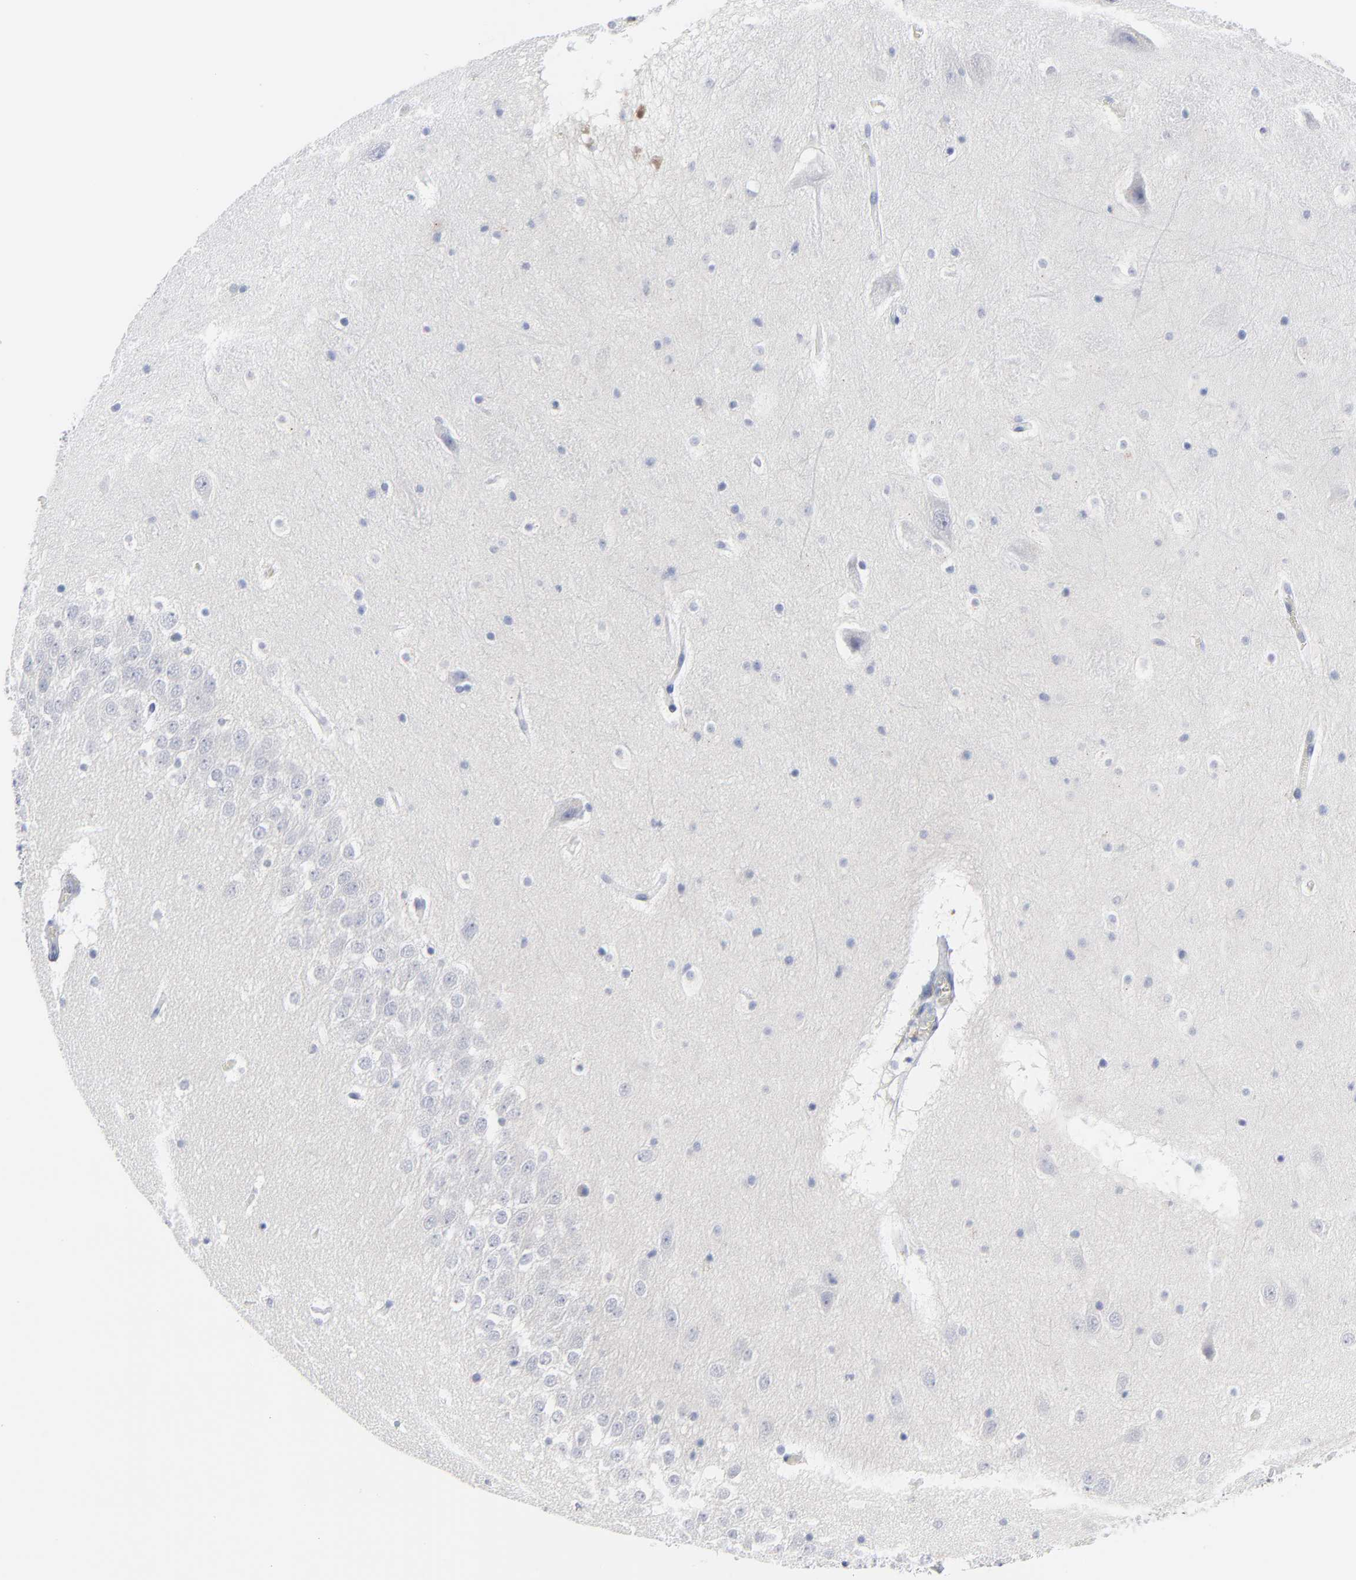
{"staining": {"intensity": "negative", "quantity": "none", "location": "none"}, "tissue": "hippocampus", "cell_type": "Glial cells", "image_type": "normal", "snomed": [{"axis": "morphology", "description": "Normal tissue, NOS"}, {"axis": "topography", "description": "Hippocampus"}], "caption": "DAB (3,3'-diaminobenzidine) immunohistochemical staining of unremarkable human hippocampus reveals no significant staining in glial cells.", "gene": "CDK1", "patient": {"sex": "male", "age": 45}}